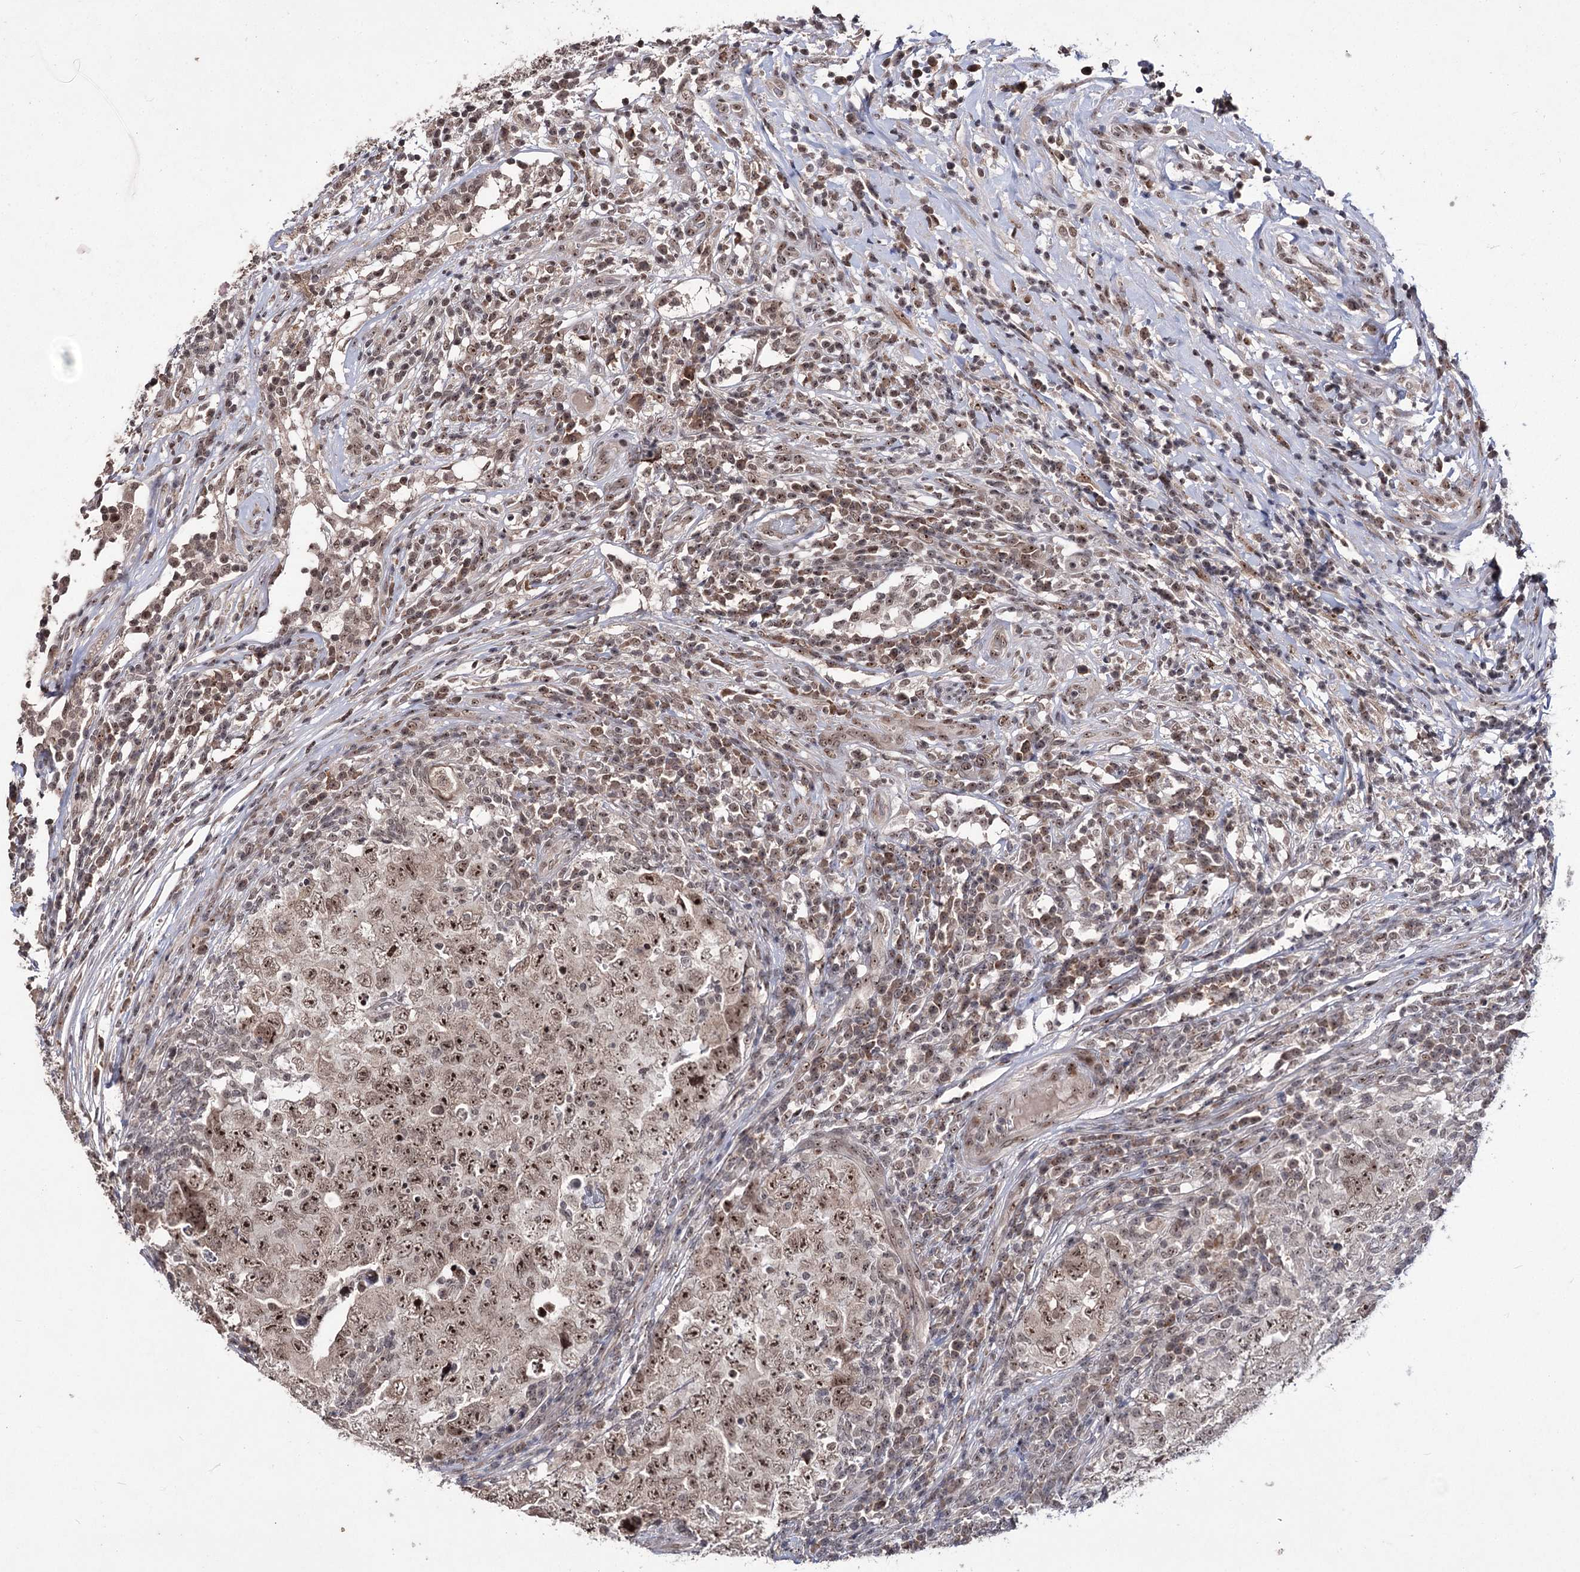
{"staining": {"intensity": "moderate", "quantity": ">75%", "location": "nuclear"}, "tissue": "testis cancer", "cell_type": "Tumor cells", "image_type": "cancer", "snomed": [{"axis": "morphology", "description": "Carcinoma, Embryonal, NOS"}, {"axis": "topography", "description": "Testis"}], "caption": "Immunohistochemical staining of embryonal carcinoma (testis) exhibits medium levels of moderate nuclear protein staining in about >75% of tumor cells.", "gene": "VGLL4", "patient": {"sex": "male", "age": 26}}